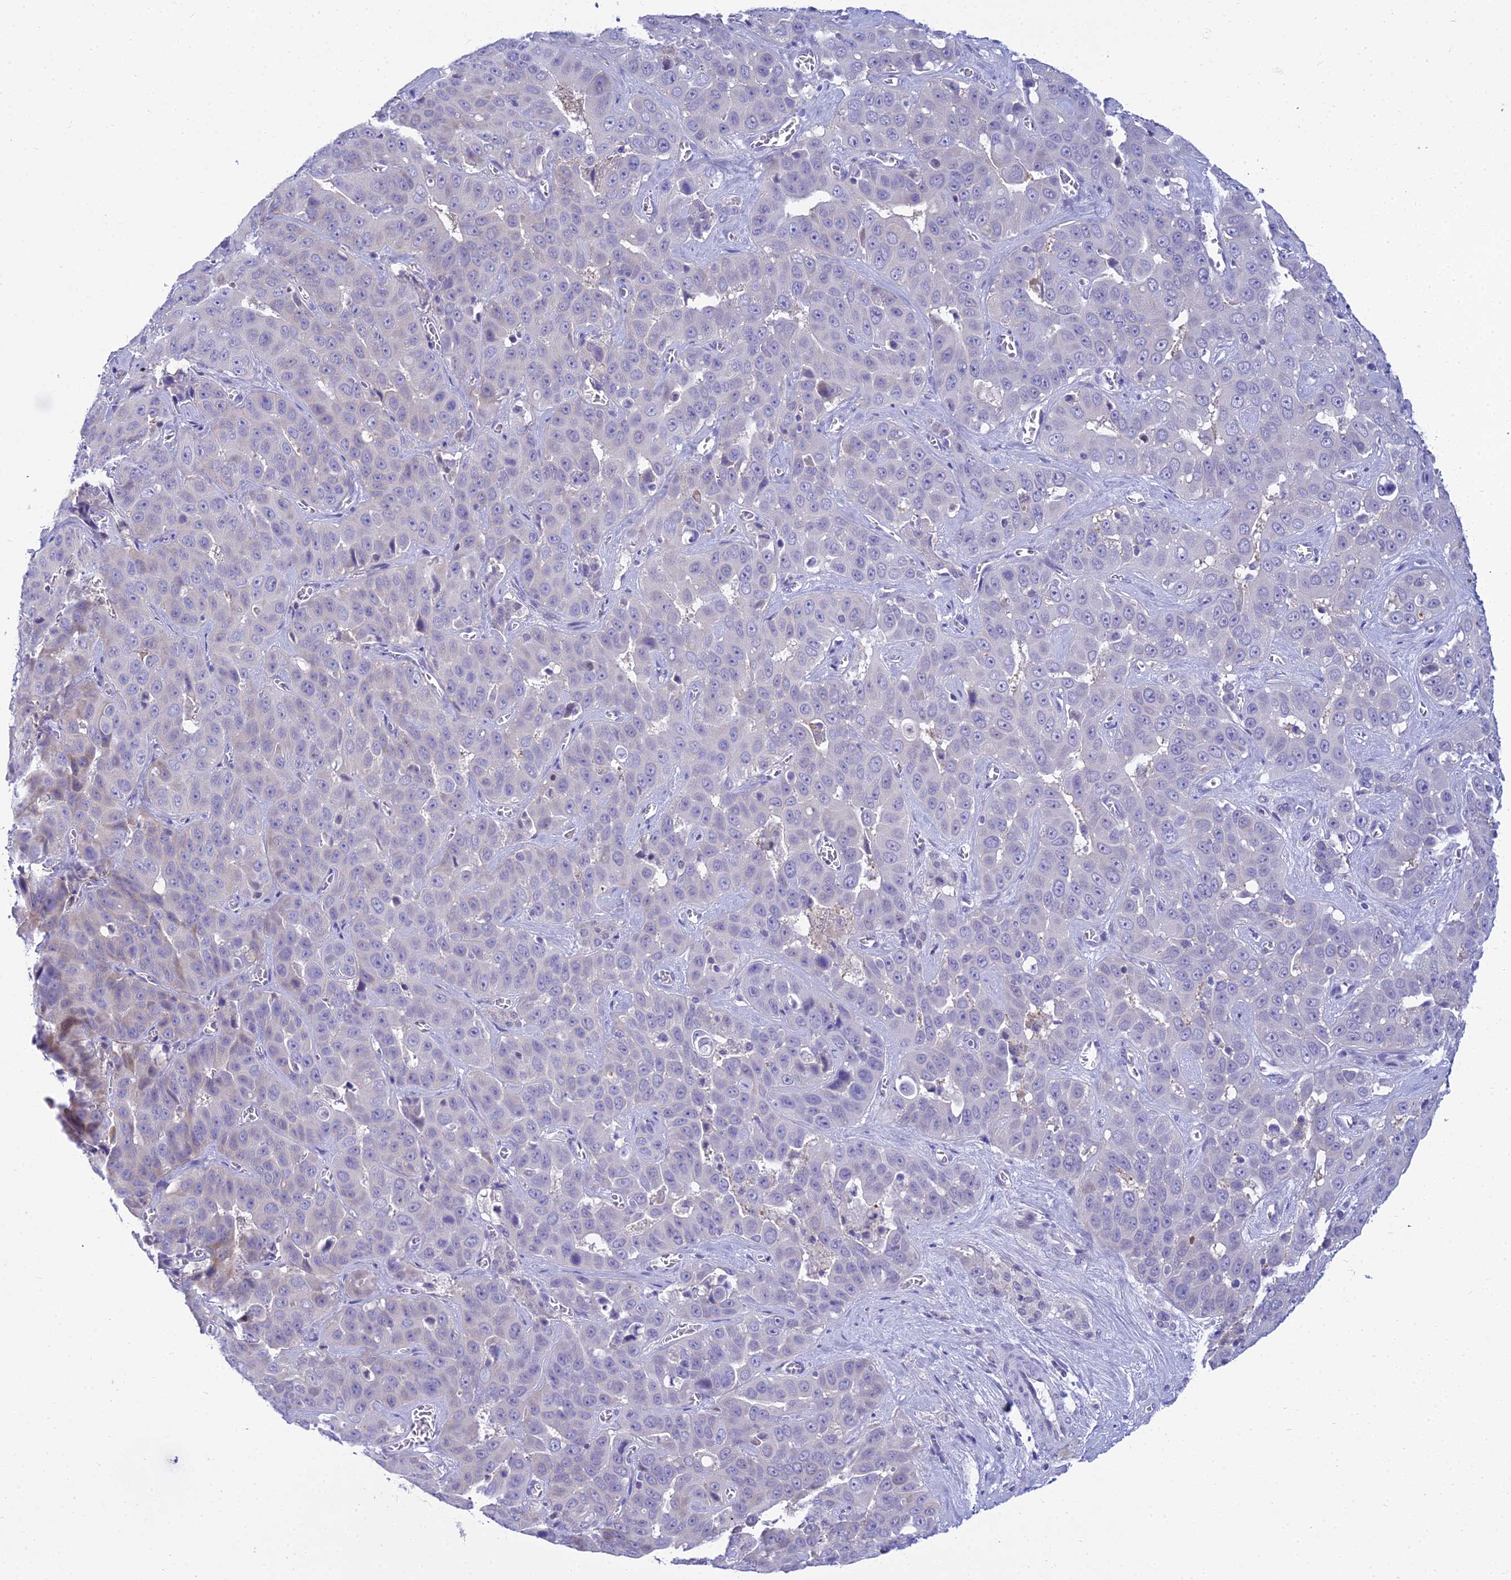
{"staining": {"intensity": "negative", "quantity": "none", "location": "none"}, "tissue": "liver cancer", "cell_type": "Tumor cells", "image_type": "cancer", "snomed": [{"axis": "morphology", "description": "Cholangiocarcinoma"}, {"axis": "topography", "description": "Liver"}], "caption": "Cholangiocarcinoma (liver) was stained to show a protein in brown. There is no significant staining in tumor cells.", "gene": "ZMIZ1", "patient": {"sex": "female", "age": 52}}